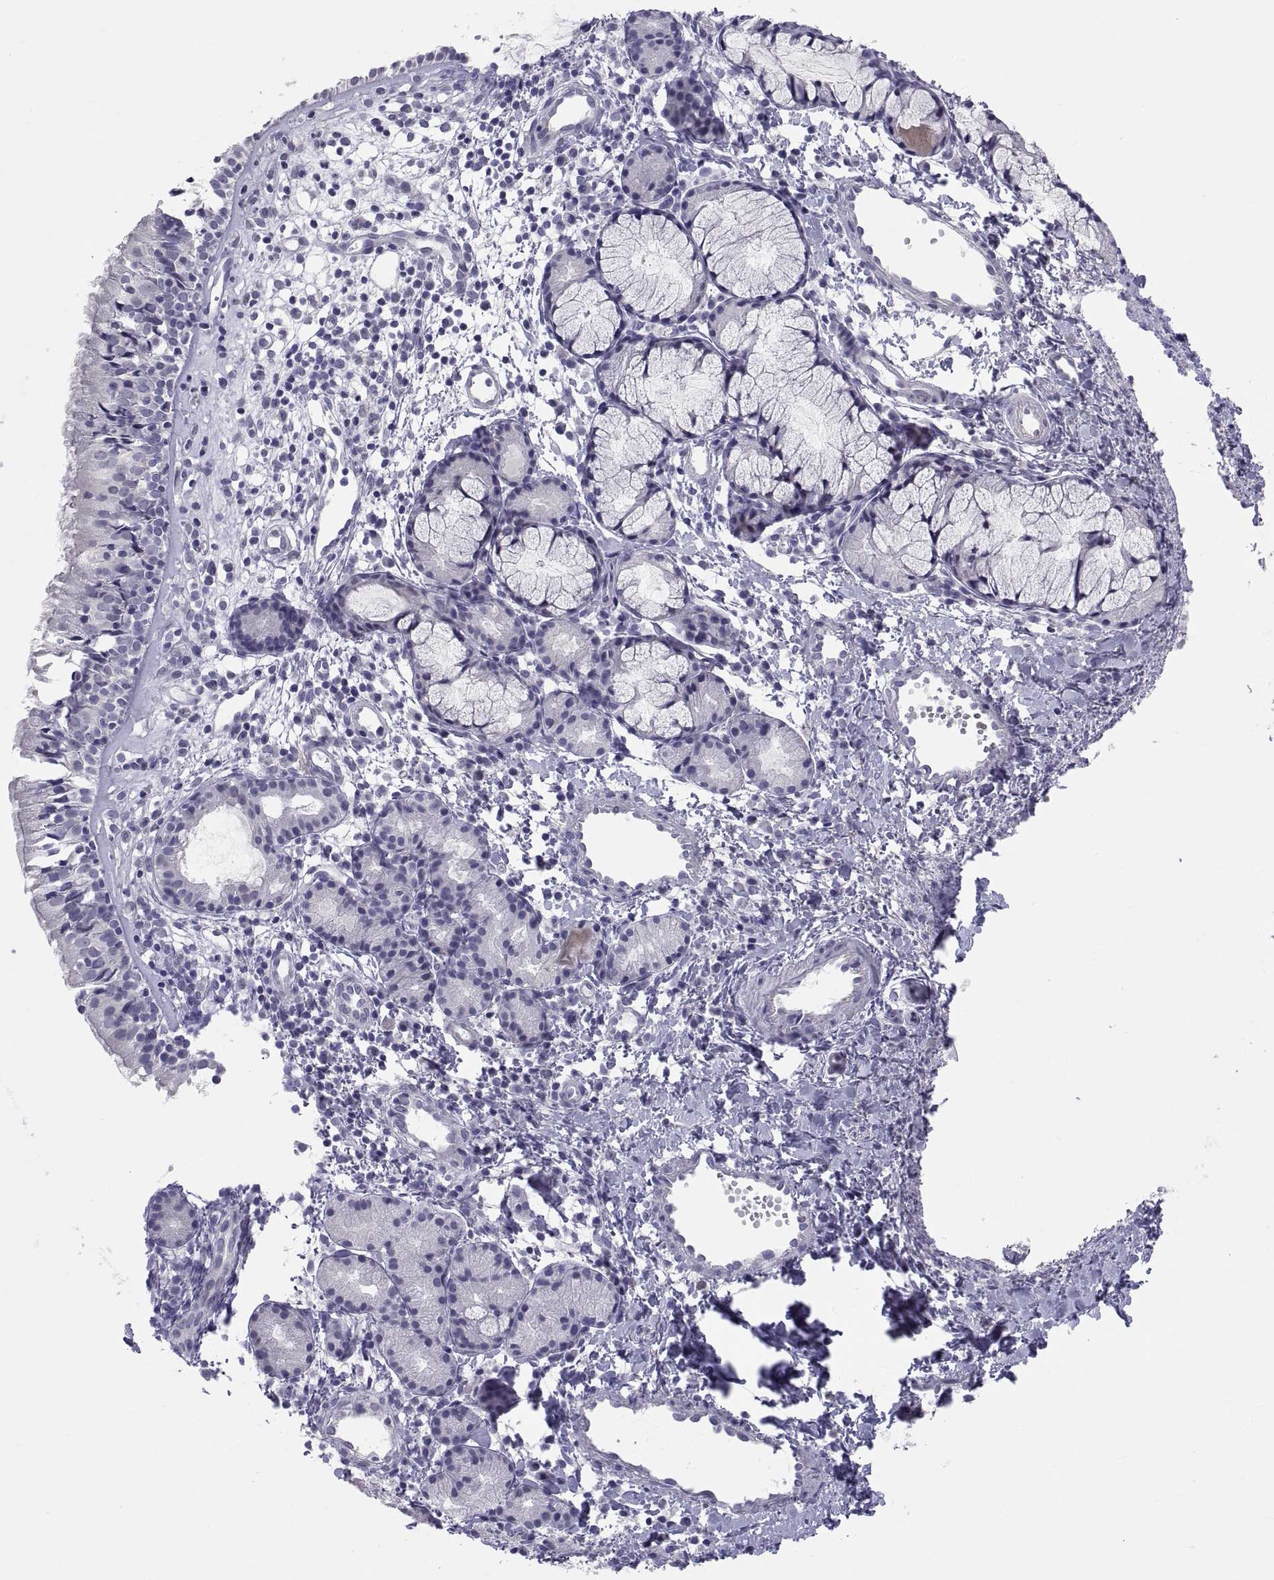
{"staining": {"intensity": "negative", "quantity": "none", "location": "none"}, "tissue": "nasopharynx", "cell_type": "Respiratory epithelial cells", "image_type": "normal", "snomed": [{"axis": "morphology", "description": "Normal tissue, NOS"}, {"axis": "topography", "description": "Nasopharynx"}], "caption": "A histopathology image of human nasopharynx is negative for staining in respiratory epithelial cells. Nuclei are stained in blue.", "gene": "TEX13A", "patient": {"sex": "male", "age": 9}}